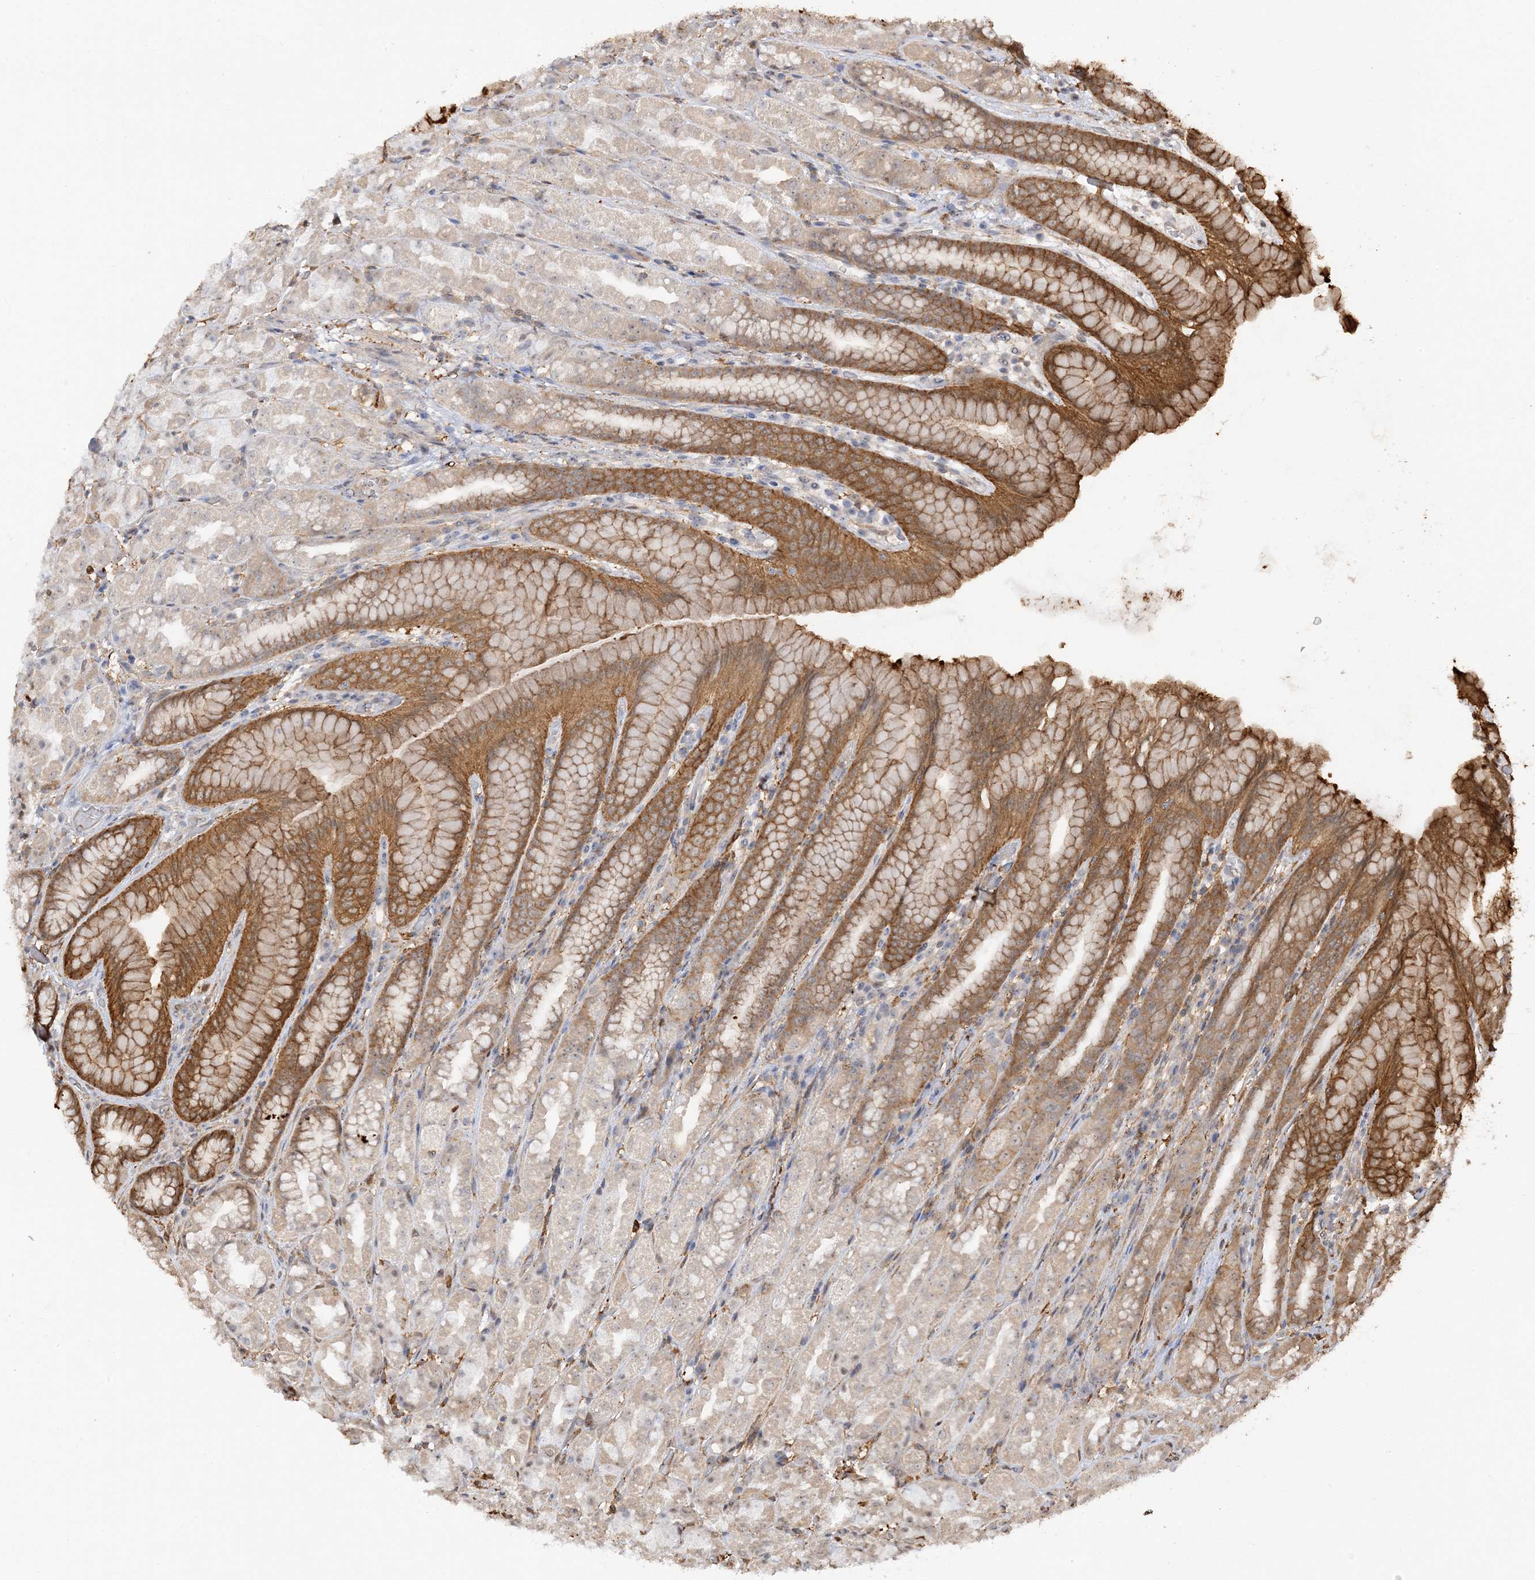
{"staining": {"intensity": "moderate", "quantity": "25%-75%", "location": "cytoplasmic/membranous"}, "tissue": "stomach", "cell_type": "Glandular cells", "image_type": "normal", "snomed": [{"axis": "morphology", "description": "Normal tissue, NOS"}, {"axis": "topography", "description": "Stomach, upper"}], "caption": "IHC (DAB (3,3'-diaminobenzidine)) staining of unremarkable human stomach exhibits moderate cytoplasmic/membranous protein staining in about 25%-75% of glandular cells.", "gene": "PHACTR2", "patient": {"sex": "male", "age": 68}}